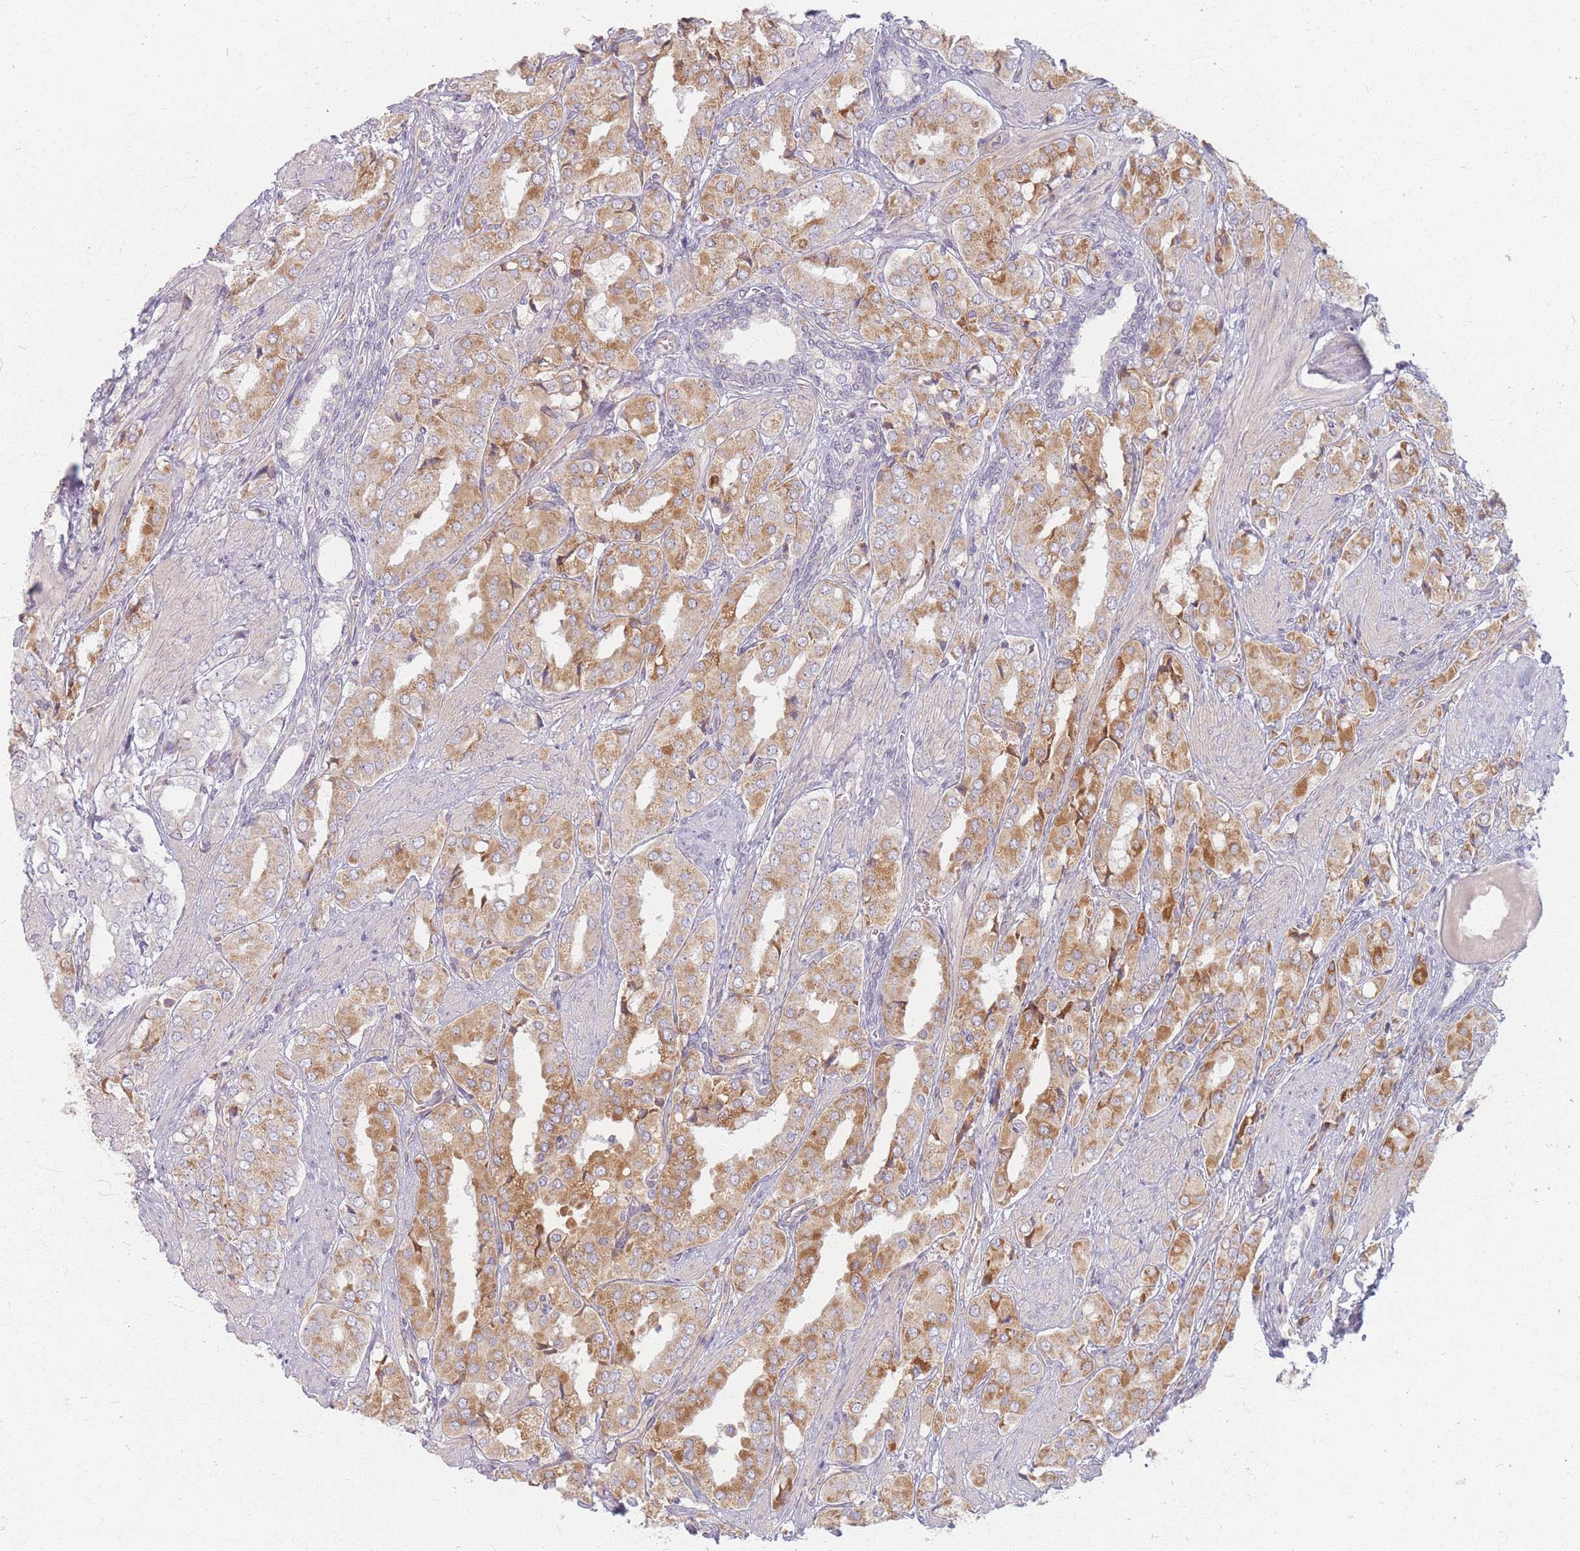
{"staining": {"intensity": "moderate", "quantity": ">75%", "location": "cytoplasmic/membranous"}, "tissue": "prostate cancer", "cell_type": "Tumor cells", "image_type": "cancer", "snomed": [{"axis": "morphology", "description": "Adenocarcinoma, High grade"}, {"axis": "topography", "description": "Prostate"}], "caption": "Immunohistochemistry (IHC) of prostate adenocarcinoma (high-grade) reveals medium levels of moderate cytoplasmic/membranous staining in approximately >75% of tumor cells.", "gene": "CHCHD7", "patient": {"sex": "male", "age": 71}}